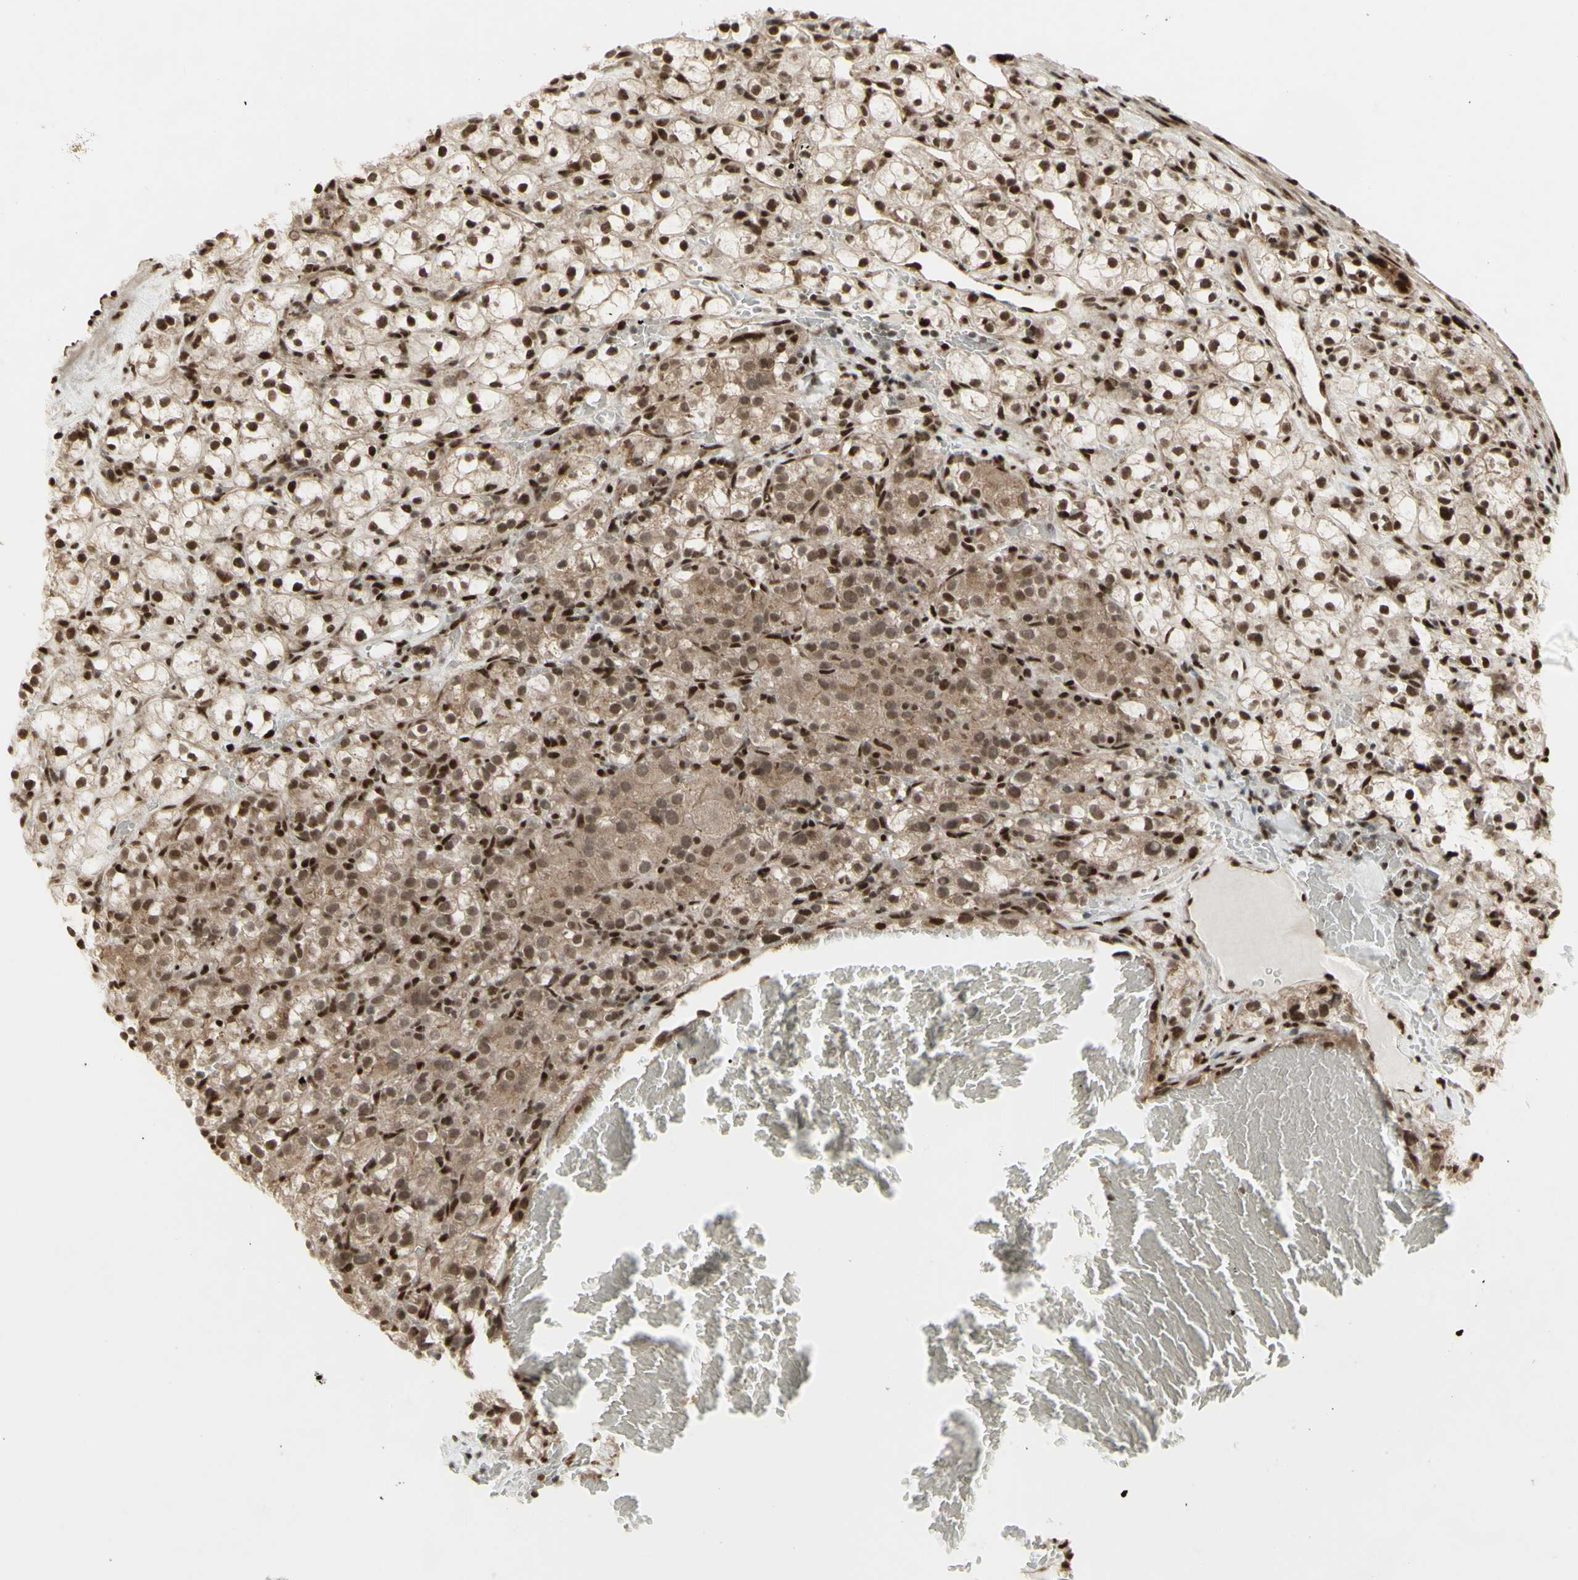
{"staining": {"intensity": "strong", "quantity": ">75%", "location": "cytoplasmic/membranous,nuclear"}, "tissue": "renal cancer", "cell_type": "Tumor cells", "image_type": "cancer", "snomed": [{"axis": "morphology", "description": "Adenocarcinoma, NOS"}, {"axis": "topography", "description": "Kidney"}], "caption": "High-power microscopy captured an immunohistochemistry image of renal cancer (adenocarcinoma), revealing strong cytoplasmic/membranous and nuclear expression in approximately >75% of tumor cells. (Brightfield microscopy of DAB IHC at high magnification).", "gene": "CBX1", "patient": {"sex": "male", "age": 61}}